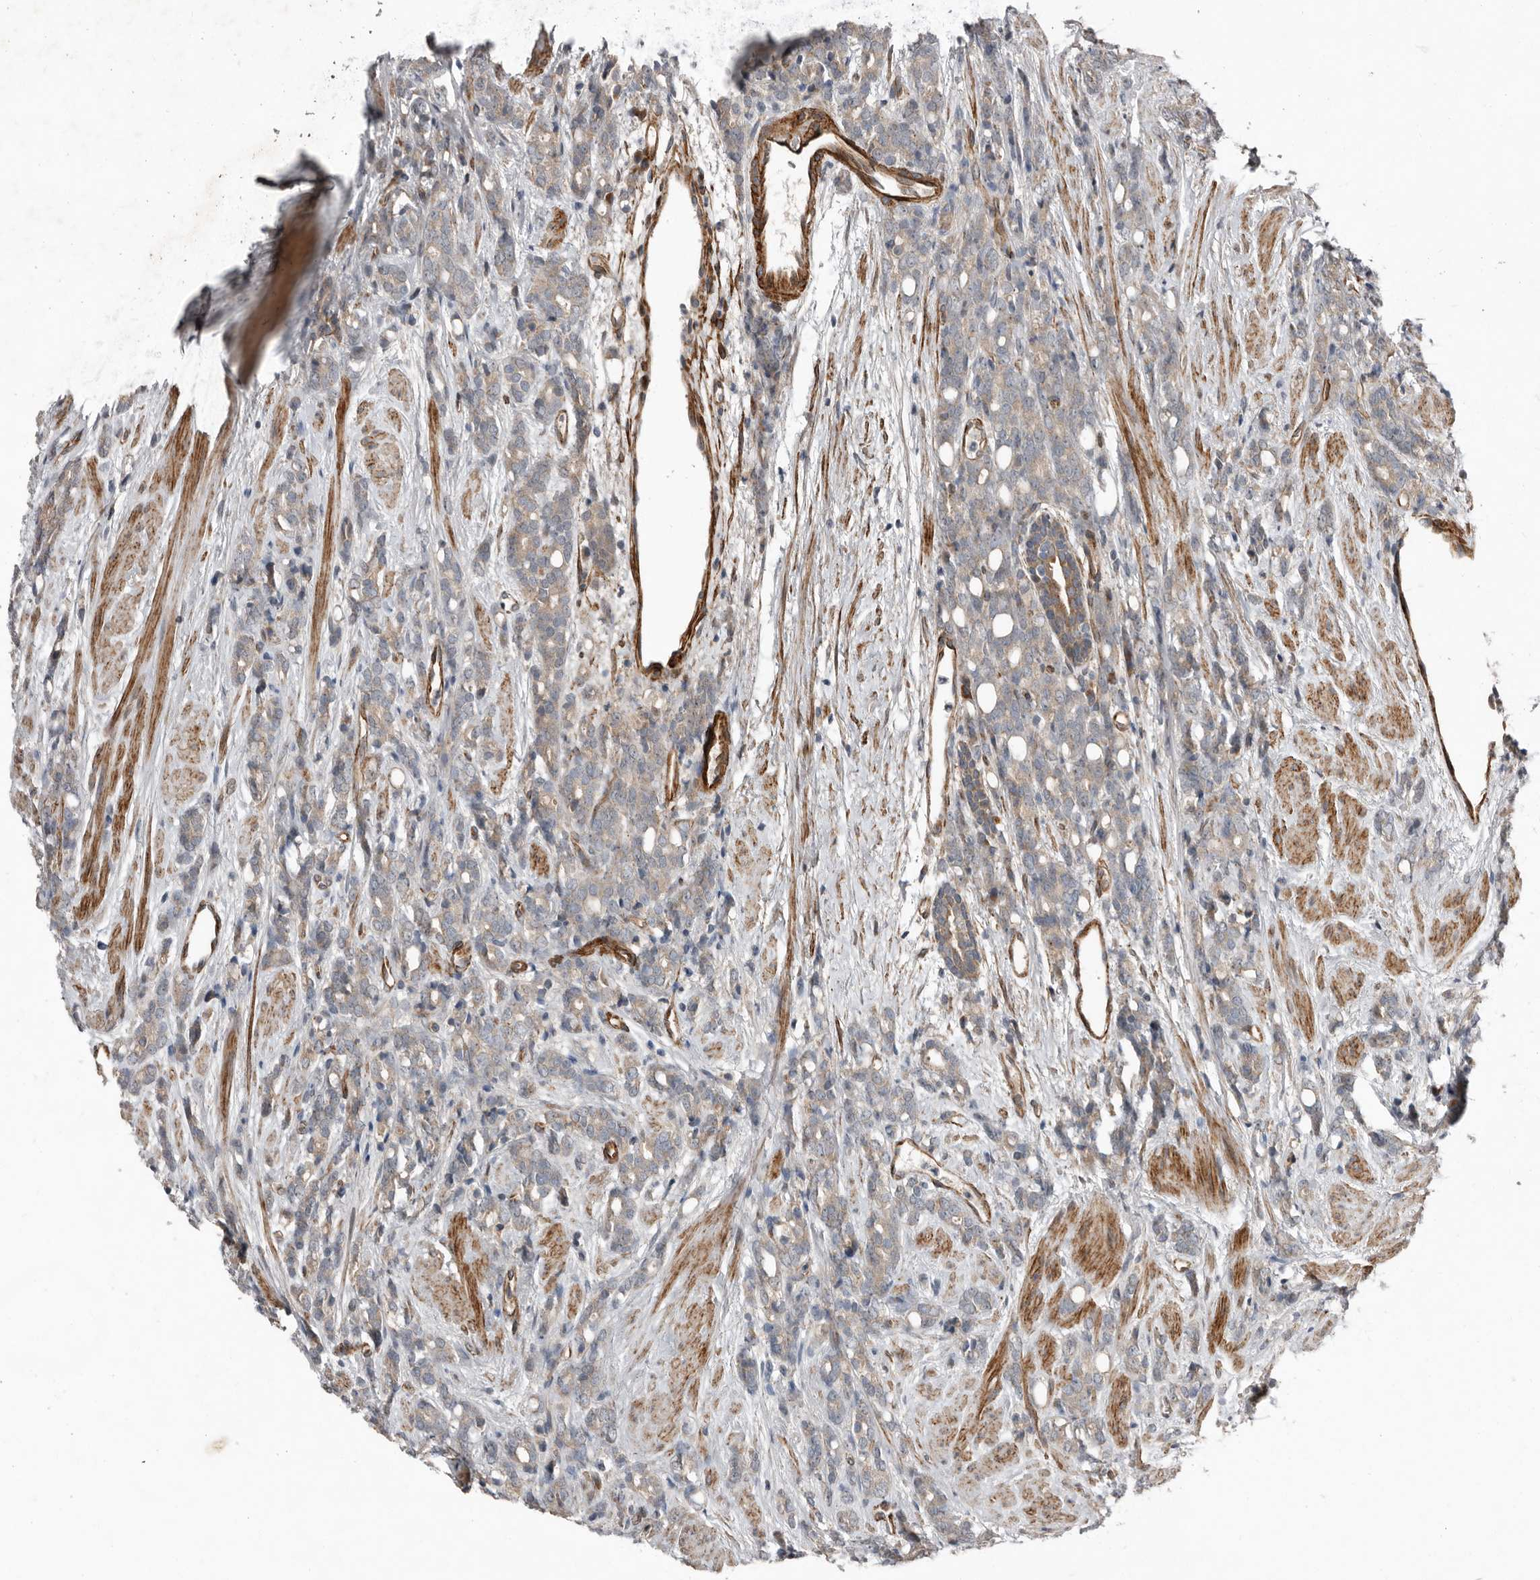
{"staining": {"intensity": "weak", "quantity": "<25%", "location": "cytoplasmic/membranous"}, "tissue": "prostate cancer", "cell_type": "Tumor cells", "image_type": "cancer", "snomed": [{"axis": "morphology", "description": "Adenocarcinoma, High grade"}, {"axis": "topography", "description": "Prostate"}], "caption": "Tumor cells show no significant positivity in prostate cancer (high-grade adenocarcinoma).", "gene": "RANBP17", "patient": {"sex": "male", "age": 62}}